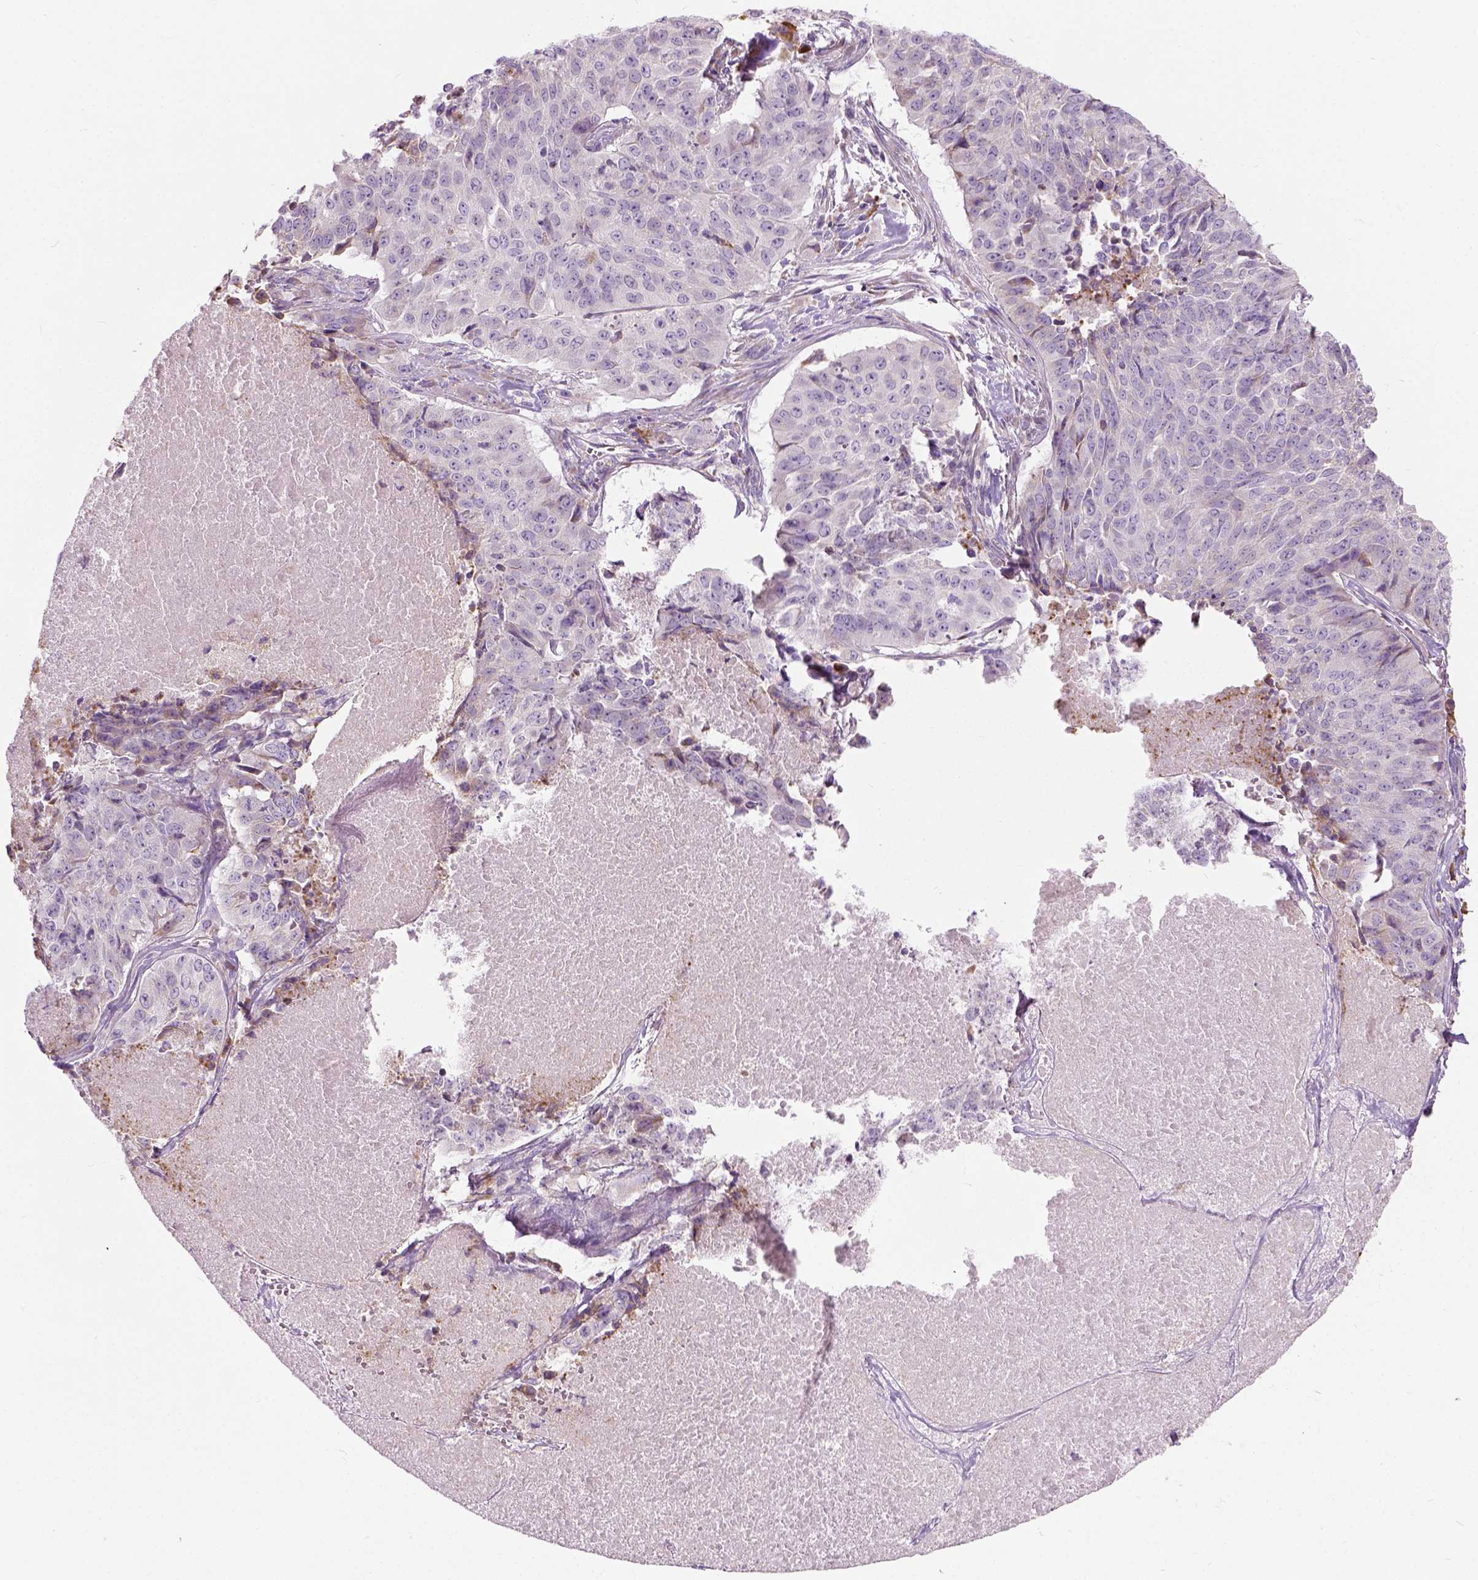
{"staining": {"intensity": "negative", "quantity": "none", "location": "none"}, "tissue": "lung cancer", "cell_type": "Tumor cells", "image_type": "cancer", "snomed": [{"axis": "morphology", "description": "Normal tissue, NOS"}, {"axis": "morphology", "description": "Squamous cell carcinoma, NOS"}, {"axis": "topography", "description": "Bronchus"}, {"axis": "topography", "description": "Lung"}], "caption": "Lung squamous cell carcinoma stained for a protein using IHC shows no staining tumor cells.", "gene": "TRIM72", "patient": {"sex": "male", "age": 64}}